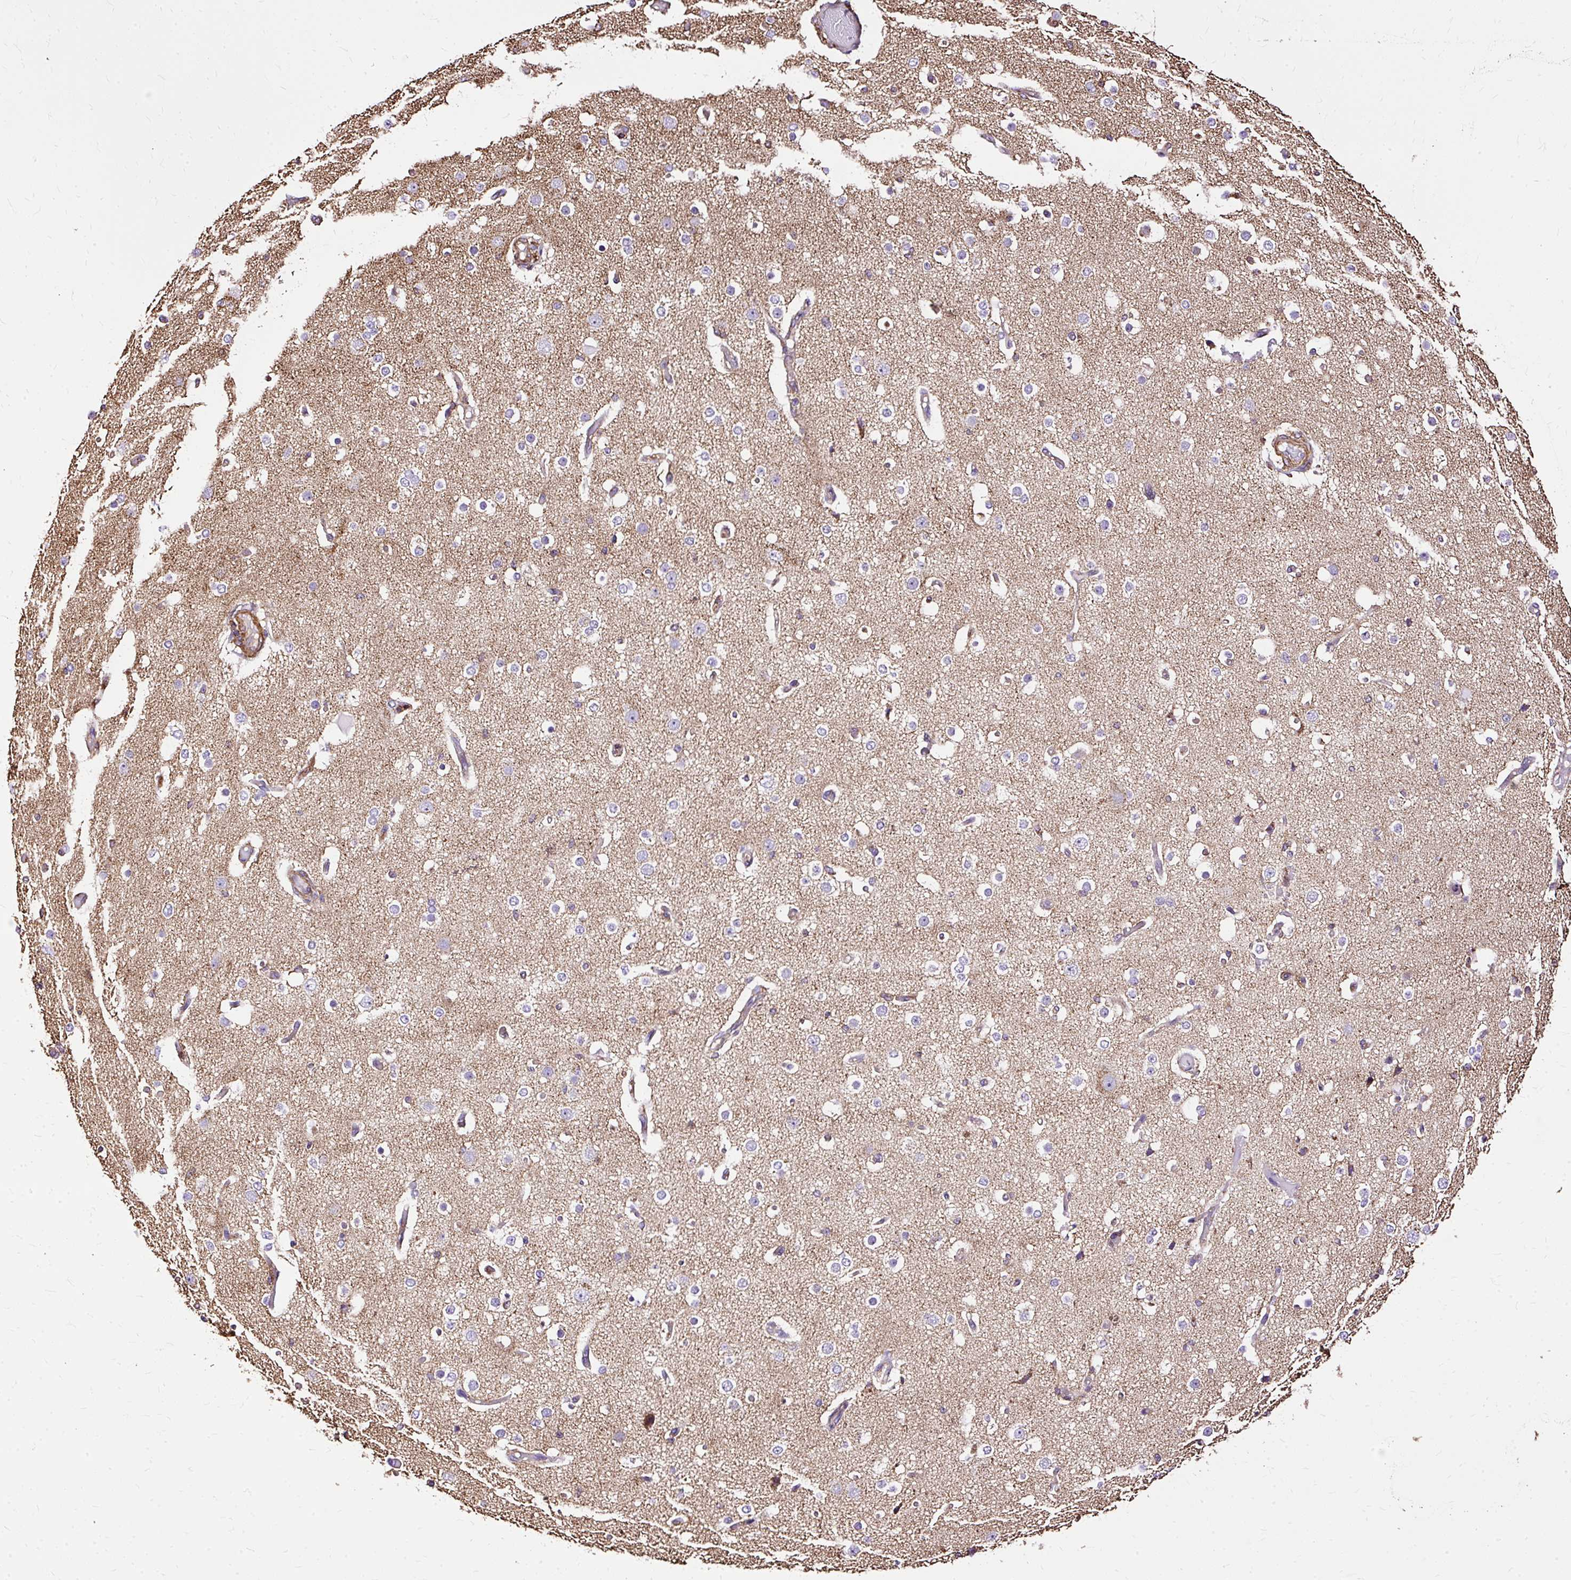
{"staining": {"intensity": "weak", "quantity": ">75%", "location": "cytoplasmic/membranous"}, "tissue": "cerebral cortex", "cell_type": "Endothelial cells", "image_type": "normal", "snomed": [{"axis": "morphology", "description": "Normal tissue, NOS"}, {"axis": "morphology", "description": "Inflammation, NOS"}, {"axis": "topography", "description": "Cerebral cortex"}], "caption": "Immunohistochemistry (IHC) image of unremarkable cerebral cortex: human cerebral cortex stained using immunohistochemistry exhibits low levels of weak protein expression localized specifically in the cytoplasmic/membranous of endothelial cells, appearing as a cytoplasmic/membranous brown color.", "gene": "KLHL11", "patient": {"sex": "male", "age": 6}}